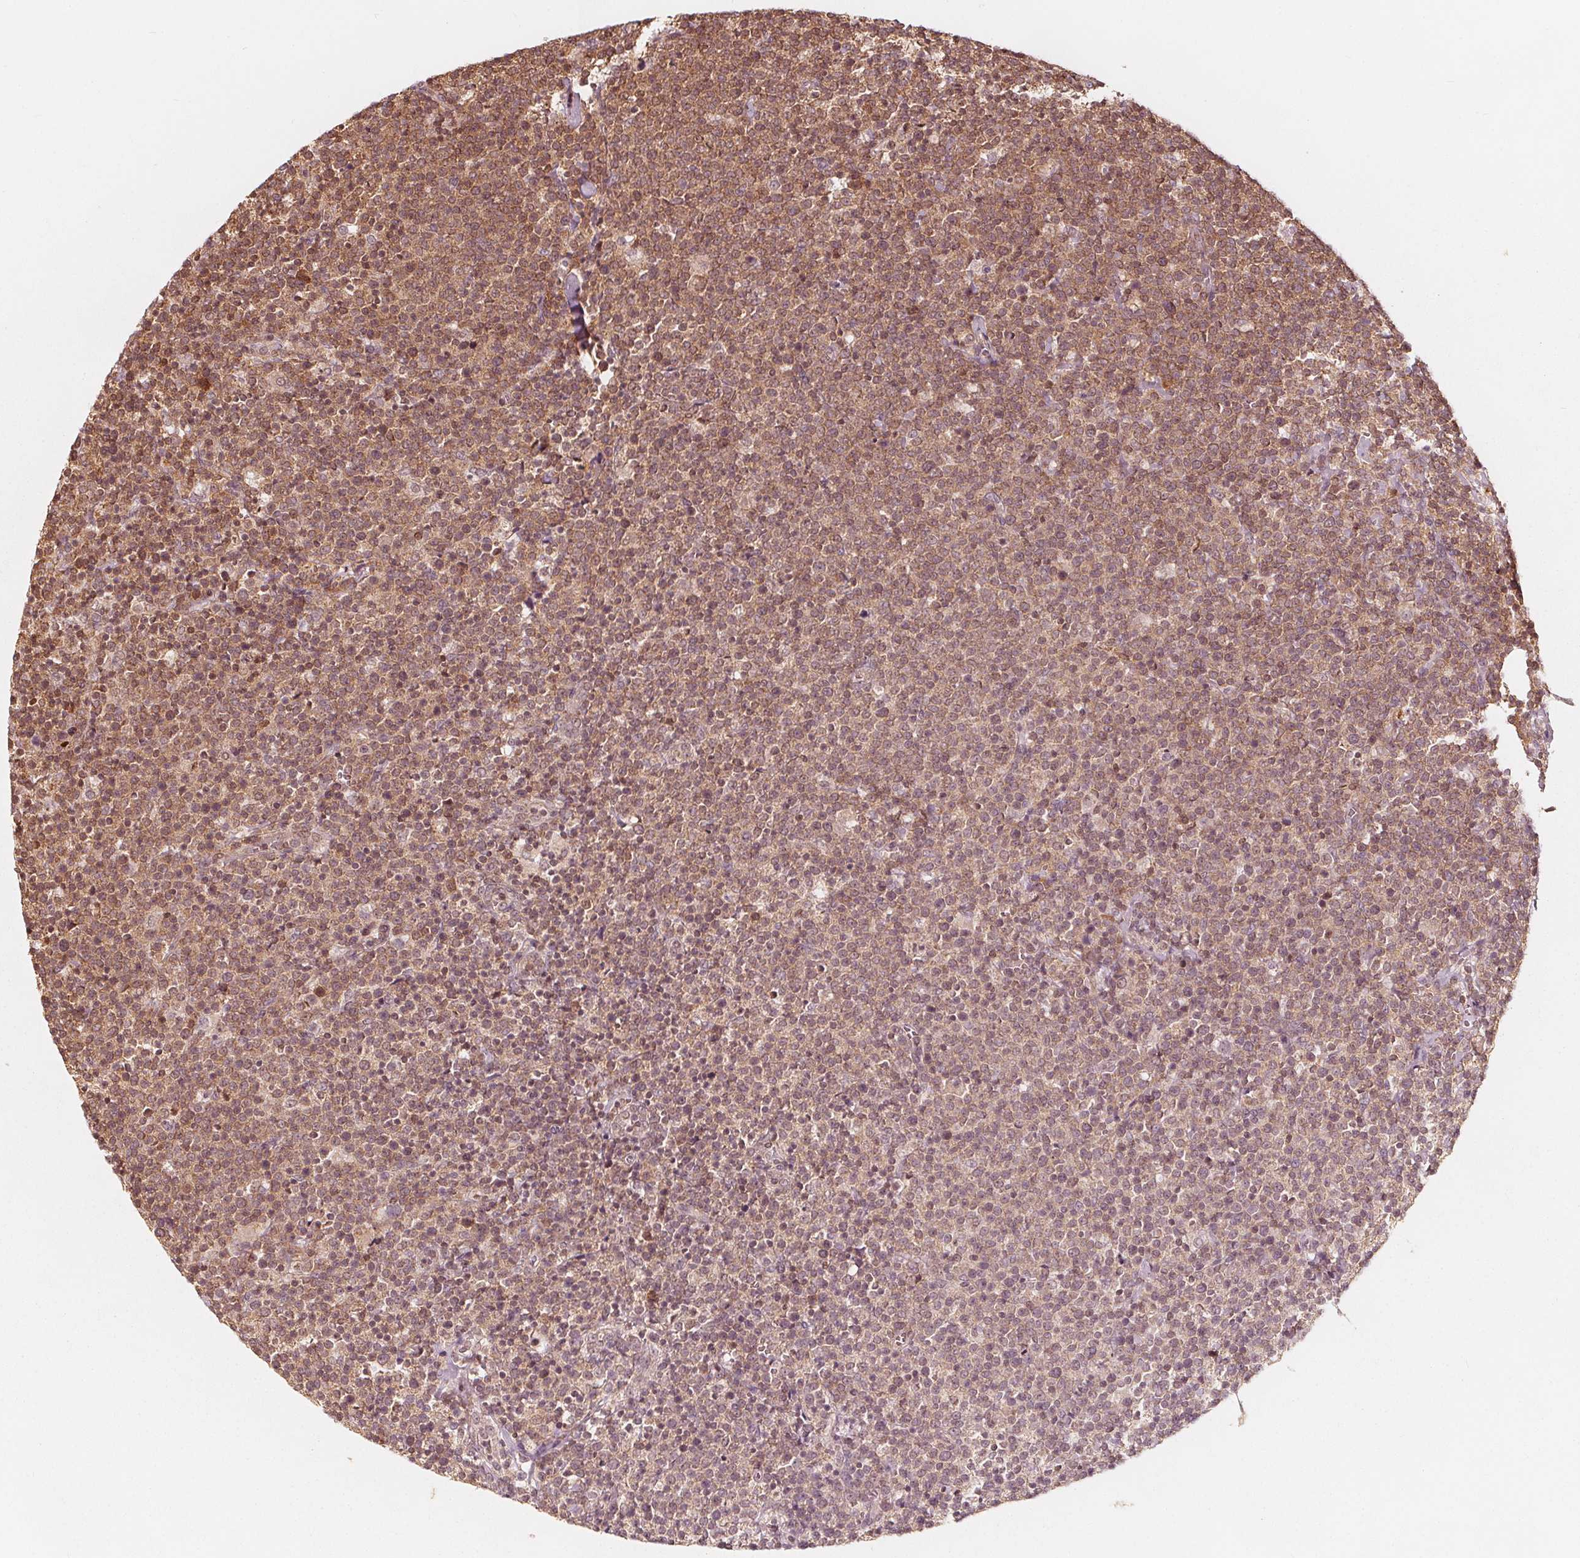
{"staining": {"intensity": "moderate", "quantity": ">75%", "location": "cytoplasmic/membranous"}, "tissue": "lymphoma", "cell_type": "Tumor cells", "image_type": "cancer", "snomed": [{"axis": "morphology", "description": "Malignant lymphoma, non-Hodgkin's type, High grade"}, {"axis": "topography", "description": "Lymph node"}], "caption": "Immunohistochemistry (IHC) photomicrograph of malignant lymphoma, non-Hodgkin's type (high-grade) stained for a protein (brown), which reveals medium levels of moderate cytoplasmic/membranous expression in approximately >75% of tumor cells.", "gene": "AIP", "patient": {"sex": "male", "age": 61}}